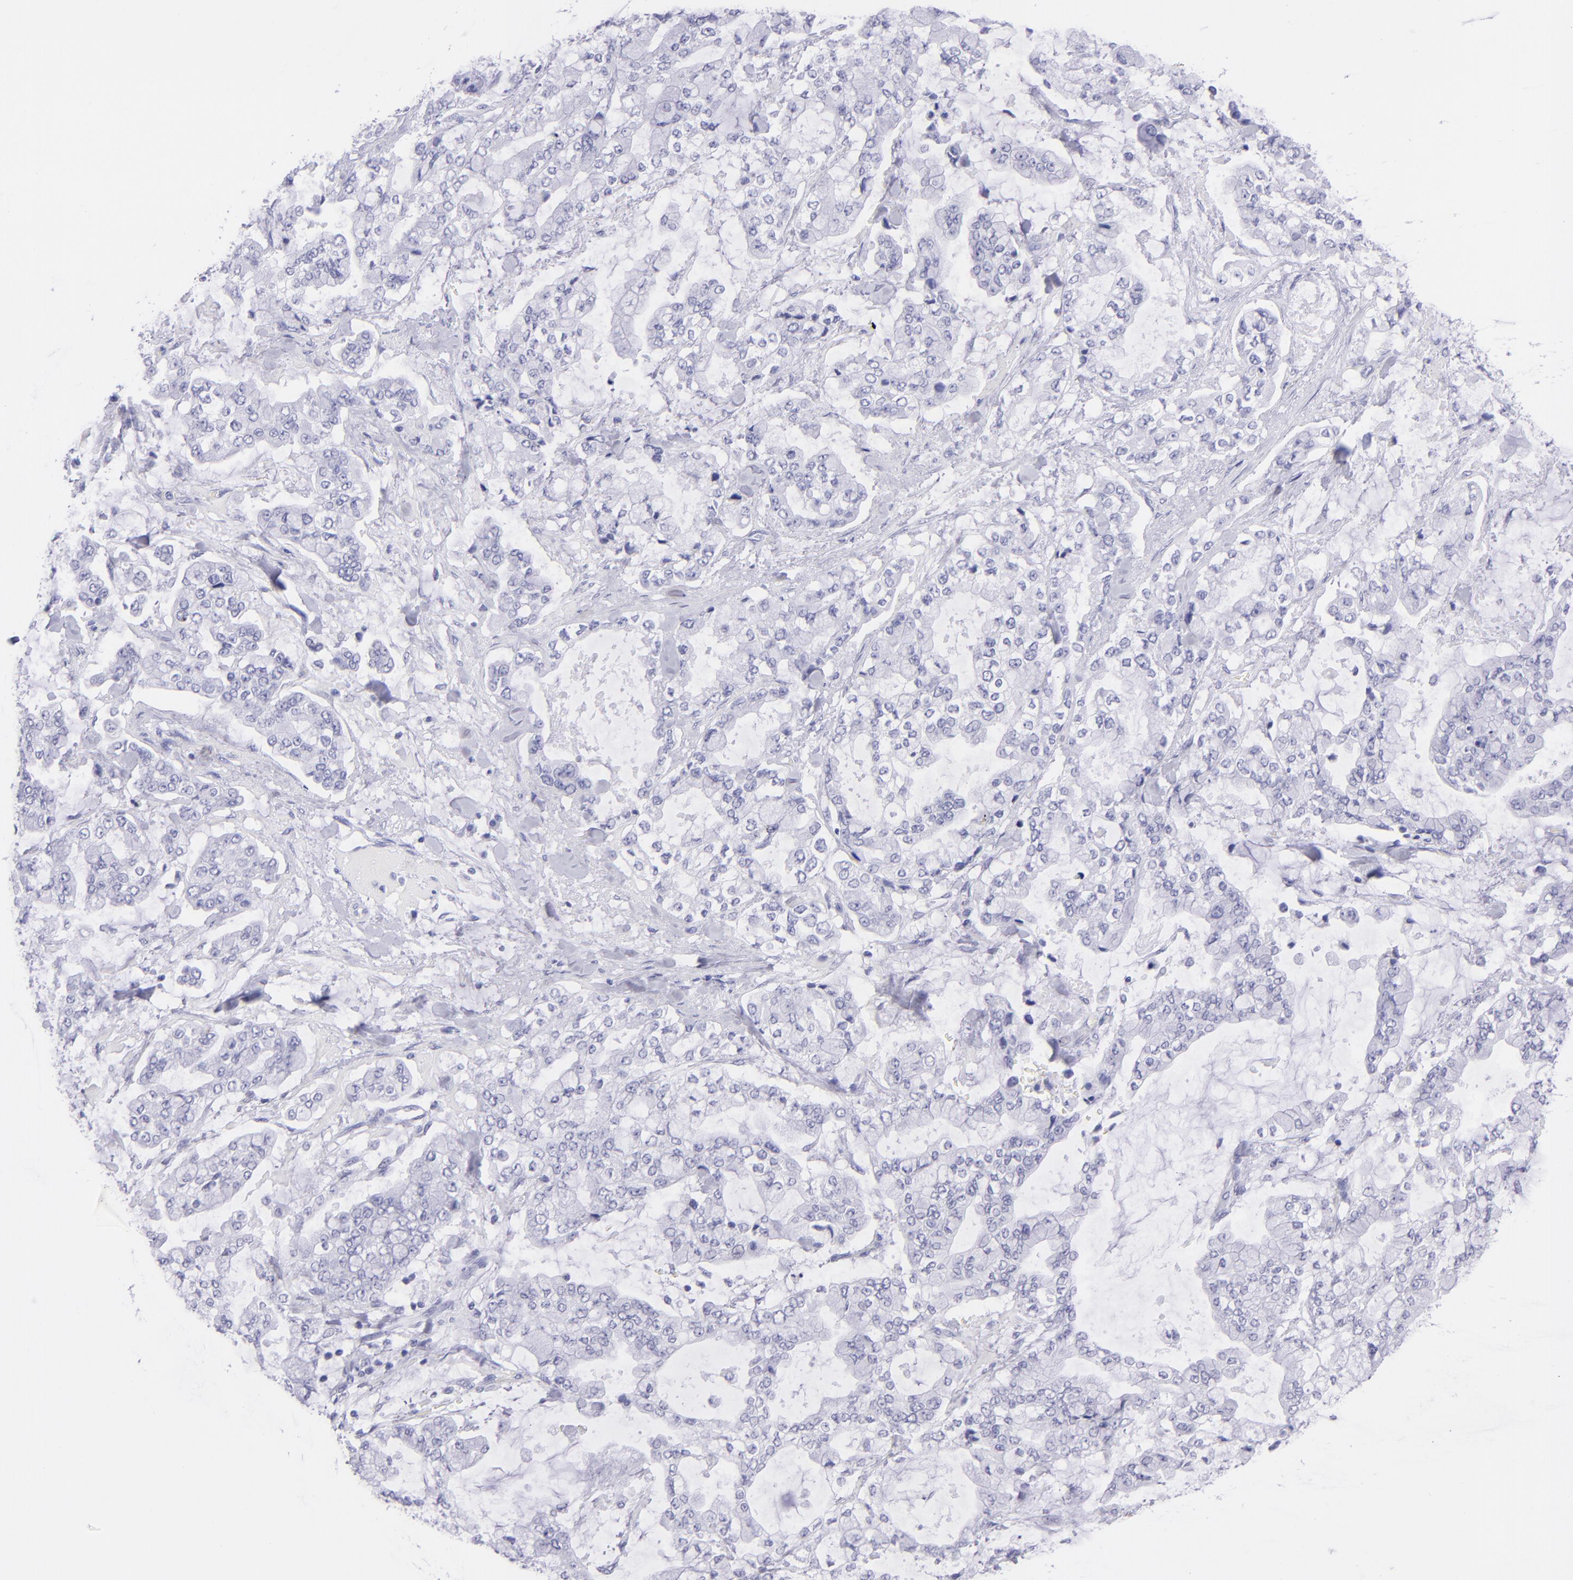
{"staining": {"intensity": "negative", "quantity": "none", "location": "none"}, "tissue": "stomach cancer", "cell_type": "Tumor cells", "image_type": "cancer", "snomed": [{"axis": "morphology", "description": "Normal tissue, NOS"}, {"axis": "morphology", "description": "Adenocarcinoma, NOS"}, {"axis": "topography", "description": "Stomach, upper"}, {"axis": "topography", "description": "Stomach"}], "caption": "Adenocarcinoma (stomach) was stained to show a protein in brown. There is no significant expression in tumor cells. (Brightfield microscopy of DAB immunohistochemistry (IHC) at high magnification).", "gene": "PIP", "patient": {"sex": "male", "age": 76}}